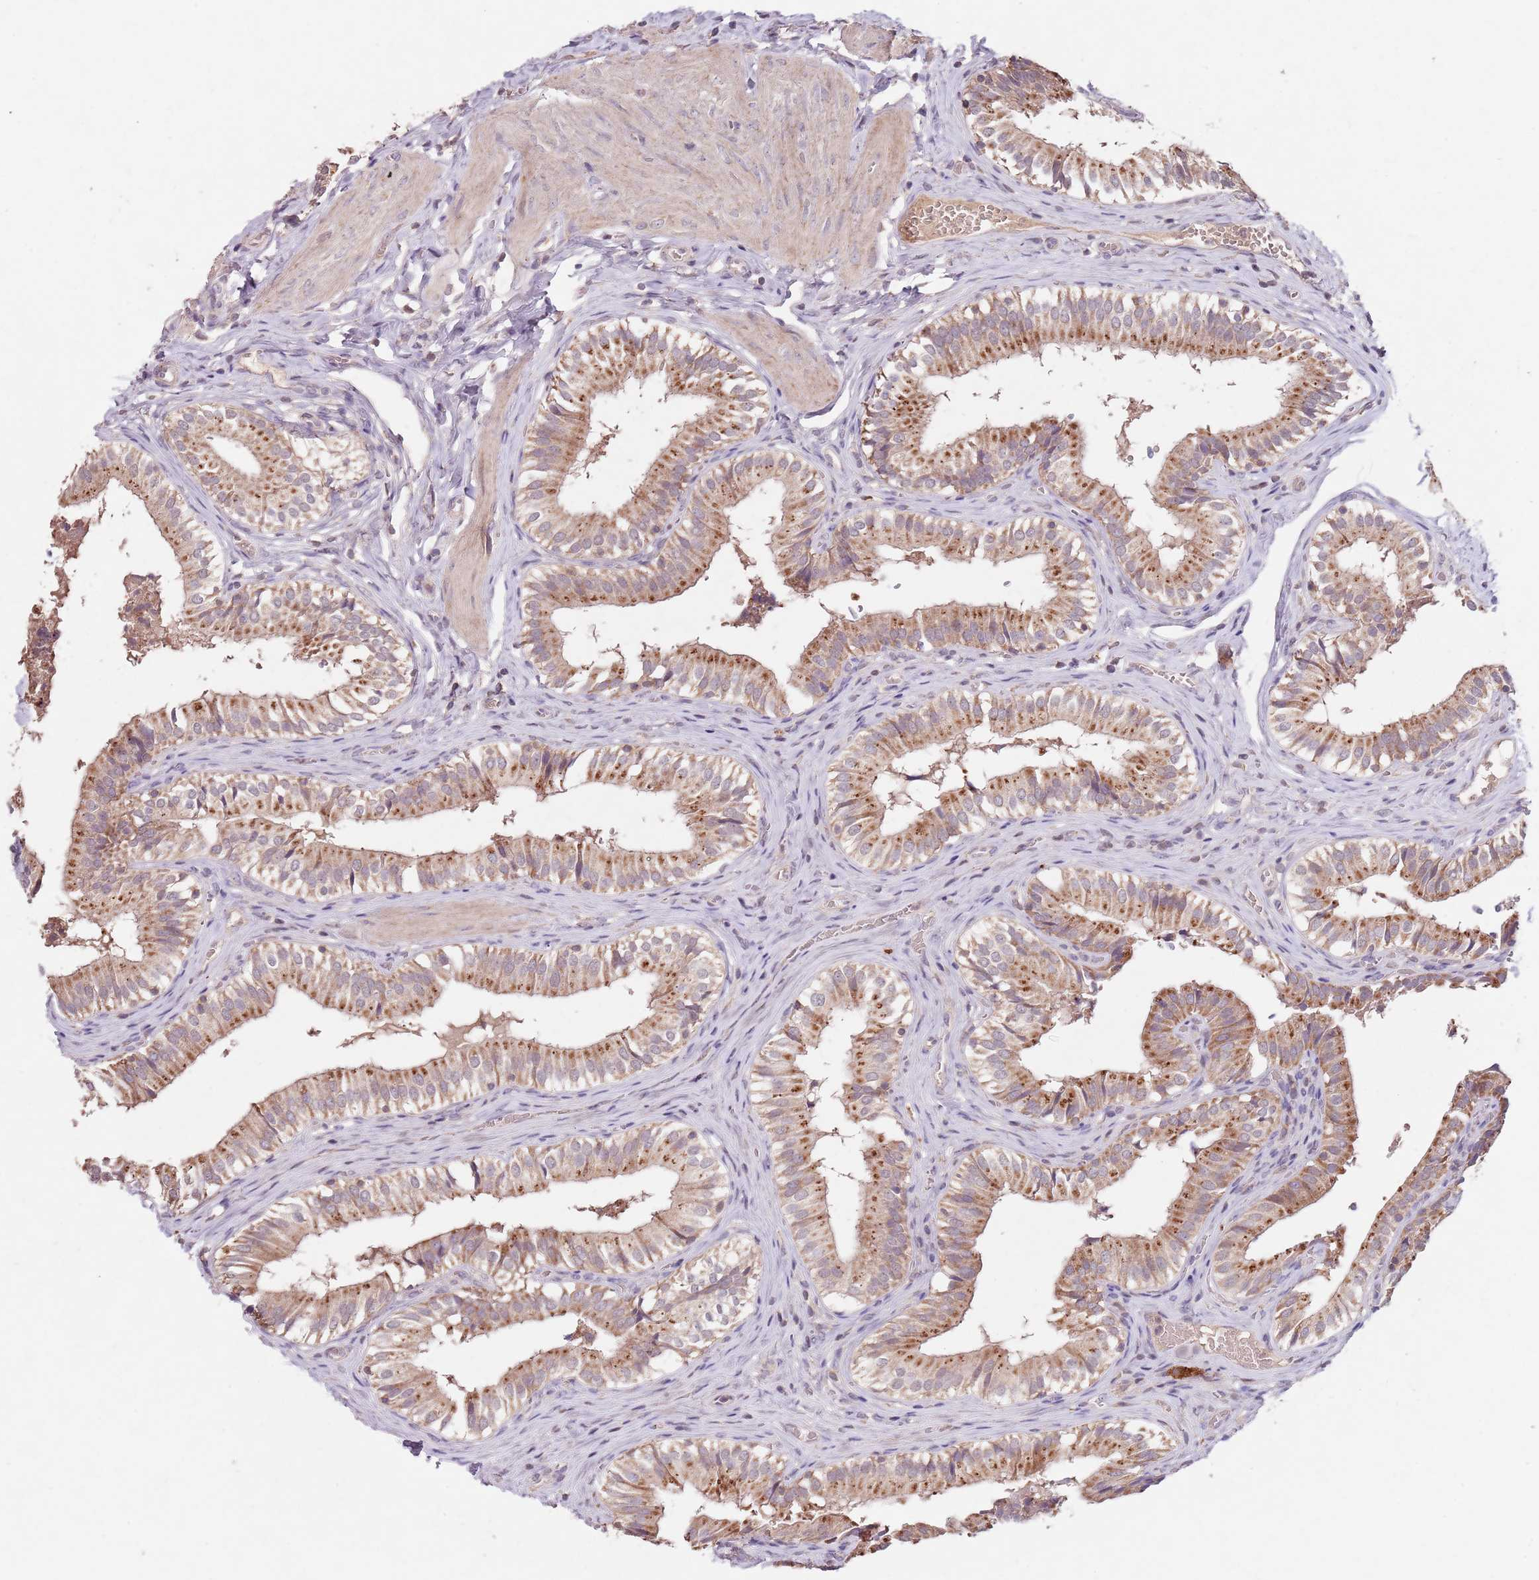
{"staining": {"intensity": "moderate", "quantity": ">75%", "location": "cytoplasmic/membranous"}, "tissue": "gallbladder", "cell_type": "Glandular cells", "image_type": "normal", "snomed": [{"axis": "morphology", "description": "Normal tissue, NOS"}, {"axis": "topography", "description": "Gallbladder"}], "caption": "Immunohistochemistry micrograph of unremarkable gallbladder stained for a protein (brown), which demonstrates medium levels of moderate cytoplasmic/membranous expression in approximately >75% of glandular cells.", "gene": "NRDE2", "patient": {"sex": "female", "age": 47}}